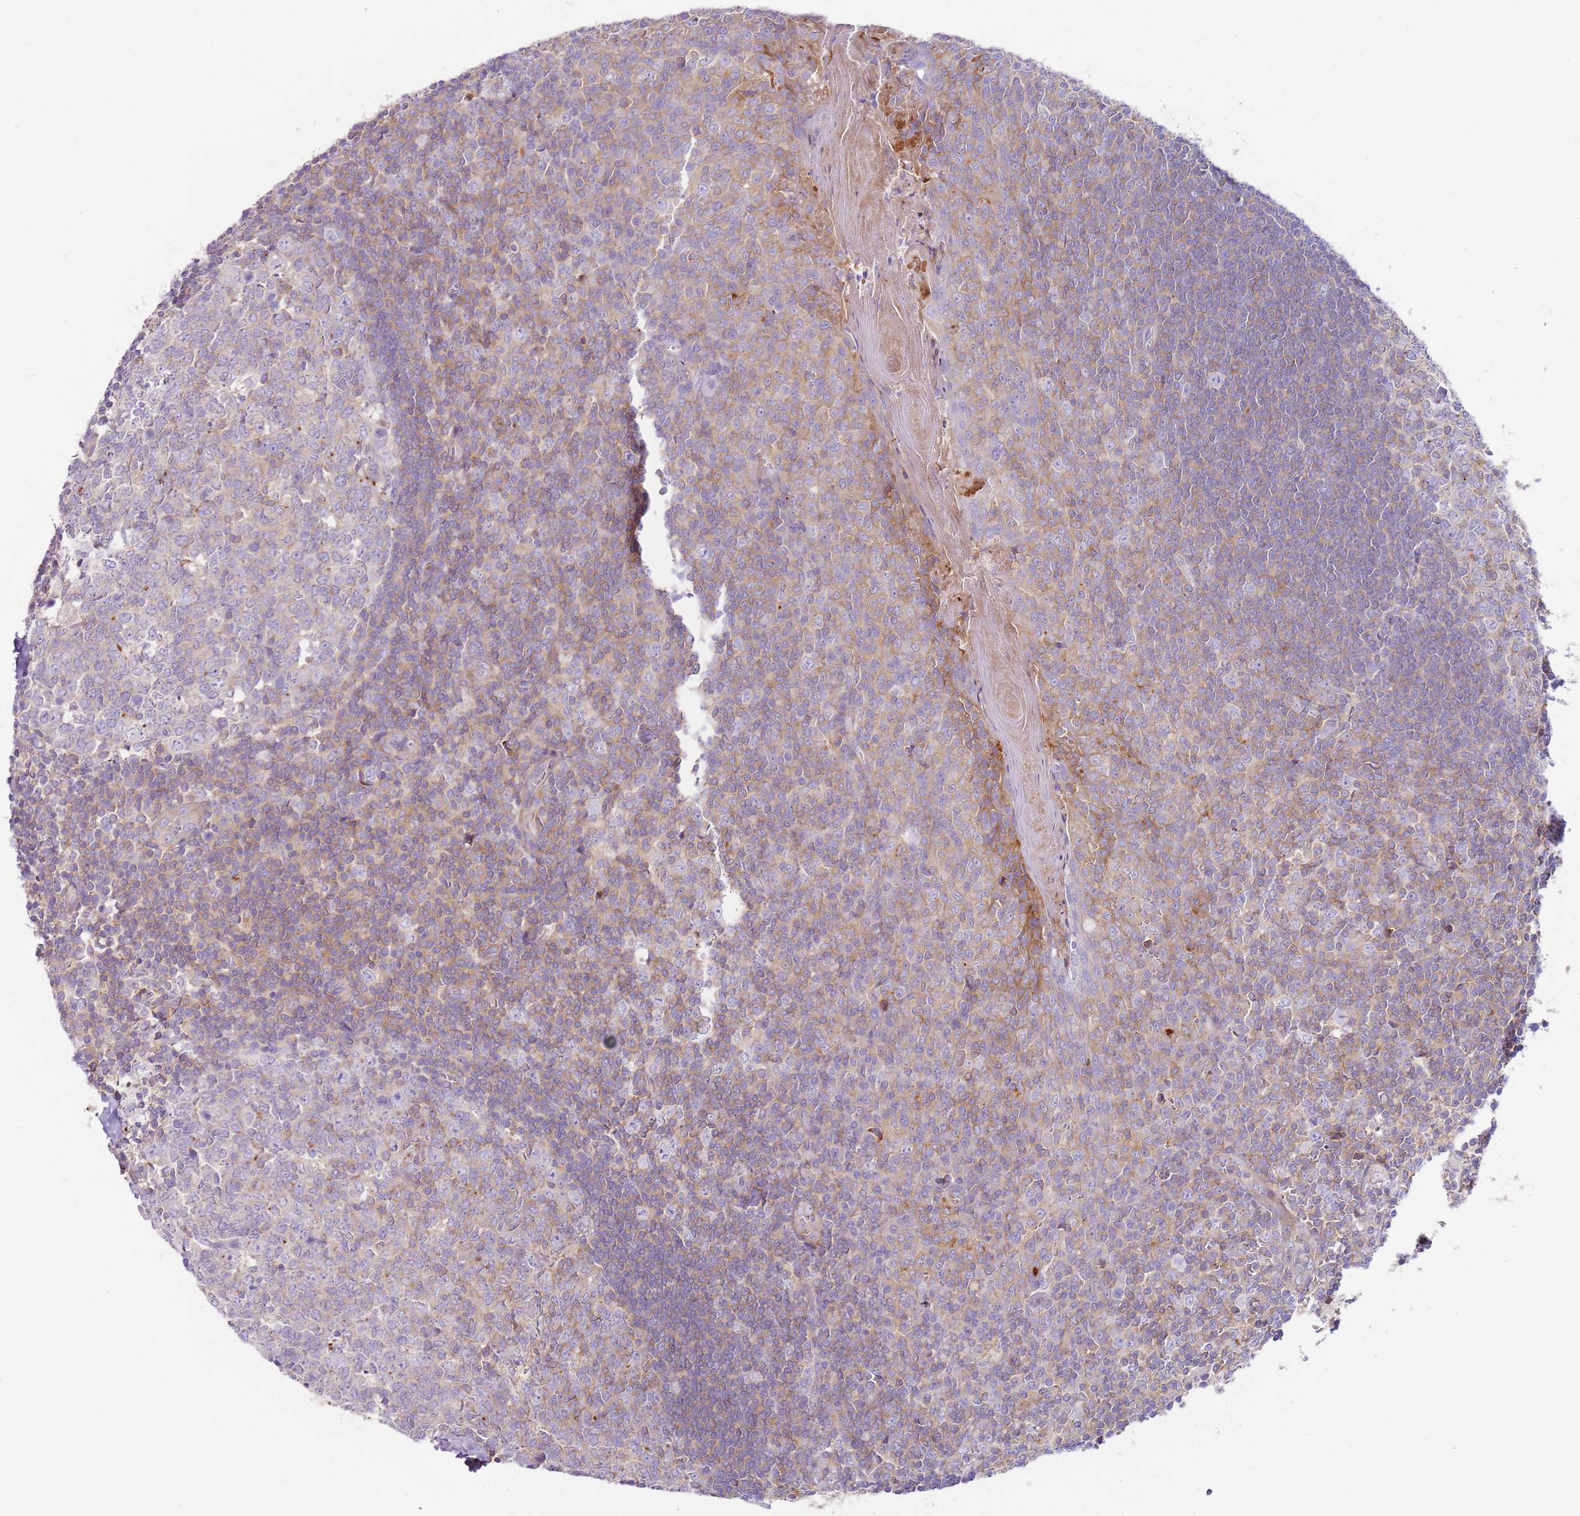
{"staining": {"intensity": "weak", "quantity": "<25%", "location": "cytoplasmic/membranous"}, "tissue": "tonsil", "cell_type": "Germinal center cells", "image_type": "normal", "snomed": [{"axis": "morphology", "description": "Normal tissue, NOS"}, {"axis": "topography", "description": "Tonsil"}], "caption": "DAB (3,3'-diaminobenzidine) immunohistochemical staining of benign human tonsil reveals no significant positivity in germinal center cells.", "gene": "FPR1", "patient": {"sex": "male", "age": 27}}